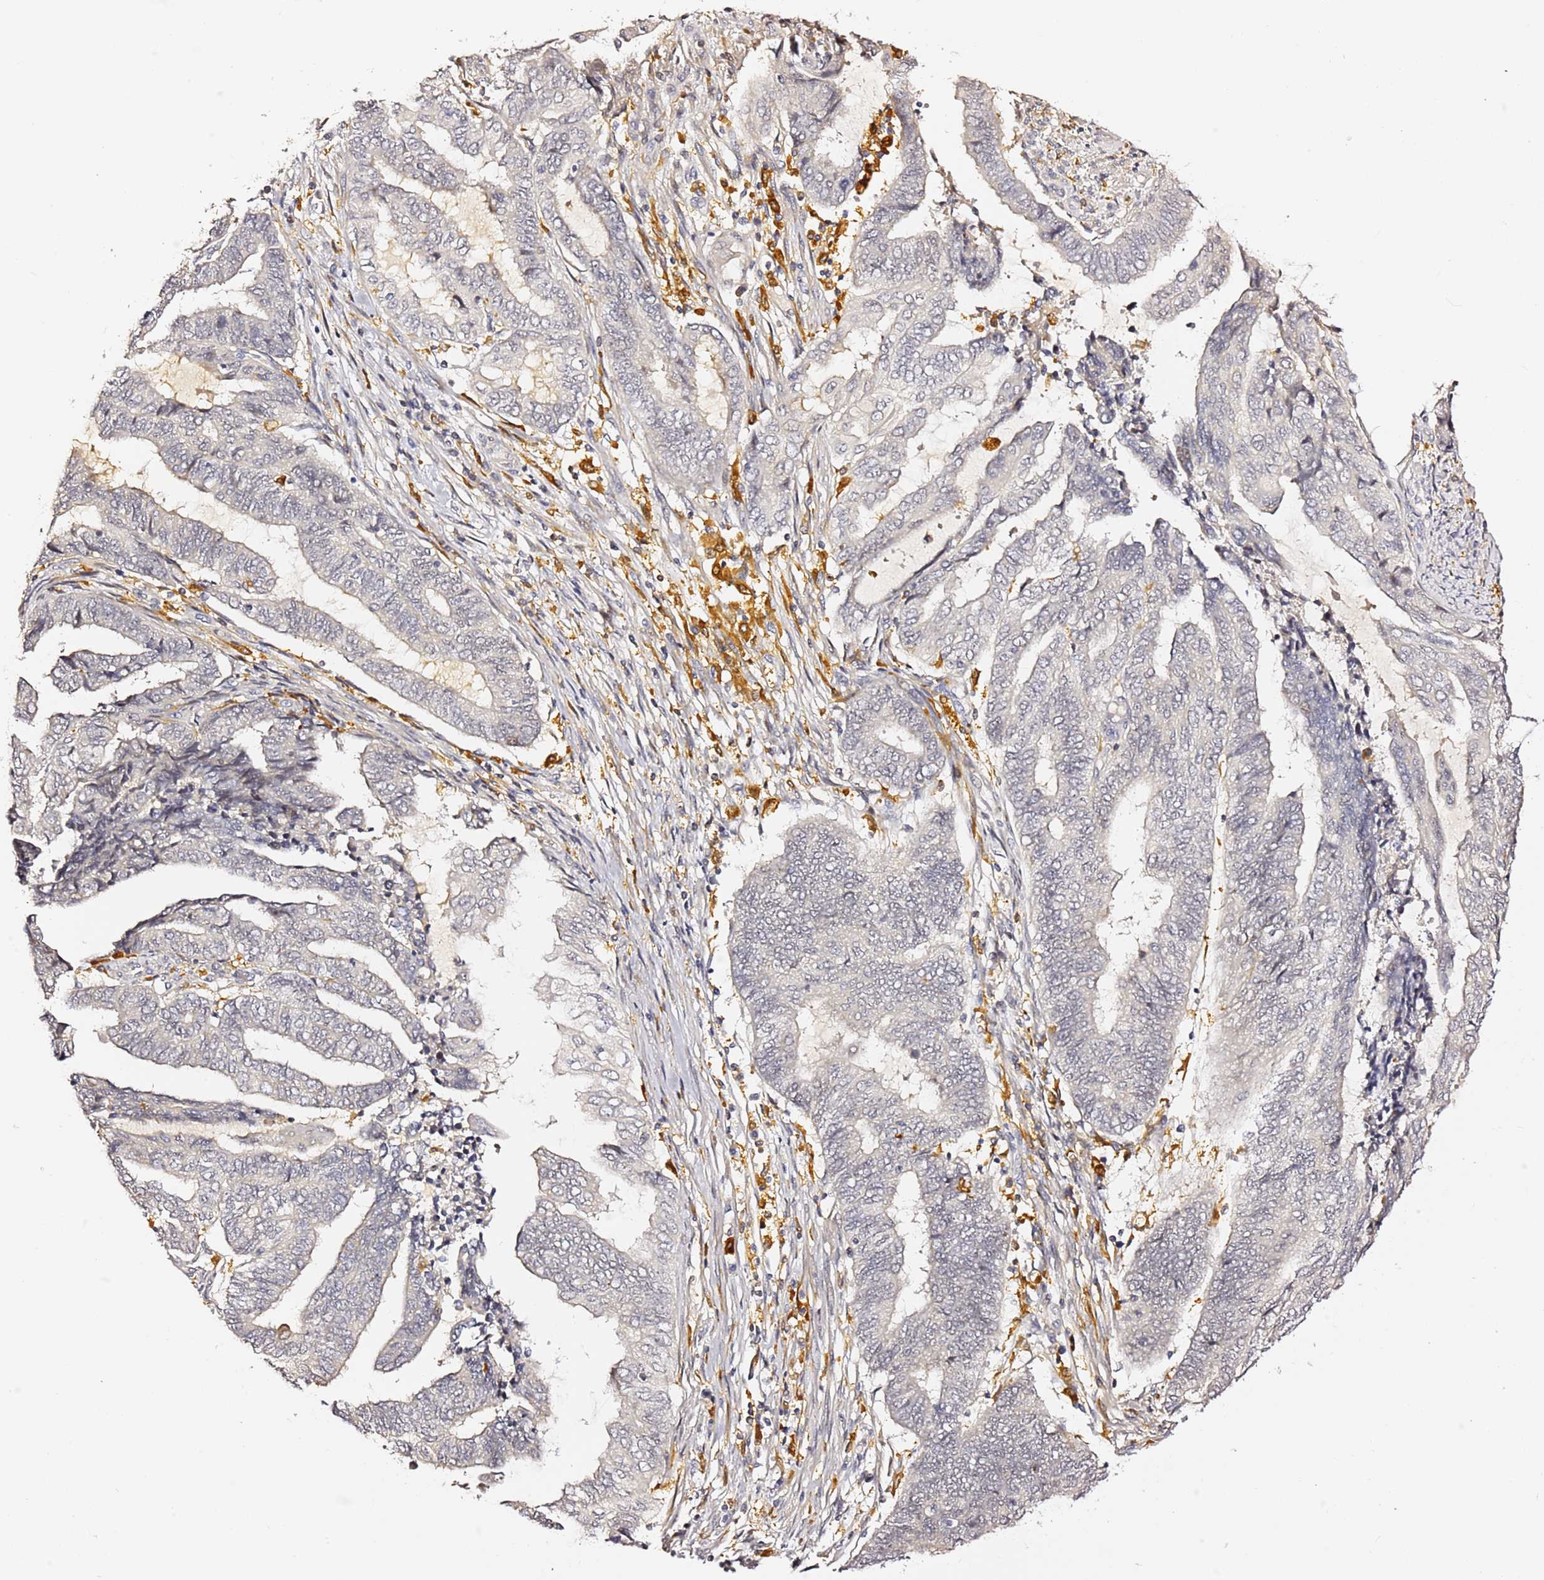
{"staining": {"intensity": "negative", "quantity": "none", "location": "none"}, "tissue": "endometrial cancer", "cell_type": "Tumor cells", "image_type": "cancer", "snomed": [{"axis": "morphology", "description": "Adenocarcinoma, NOS"}, {"axis": "topography", "description": "Uterus"}, {"axis": "topography", "description": "Endometrium"}], "caption": "Endometrial cancer stained for a protein using immunohistochemistry (IHC) demonstrates no staining tumor cells.", "gene": "IL4I1", "patient": {"sex": "female", "age": 70}}